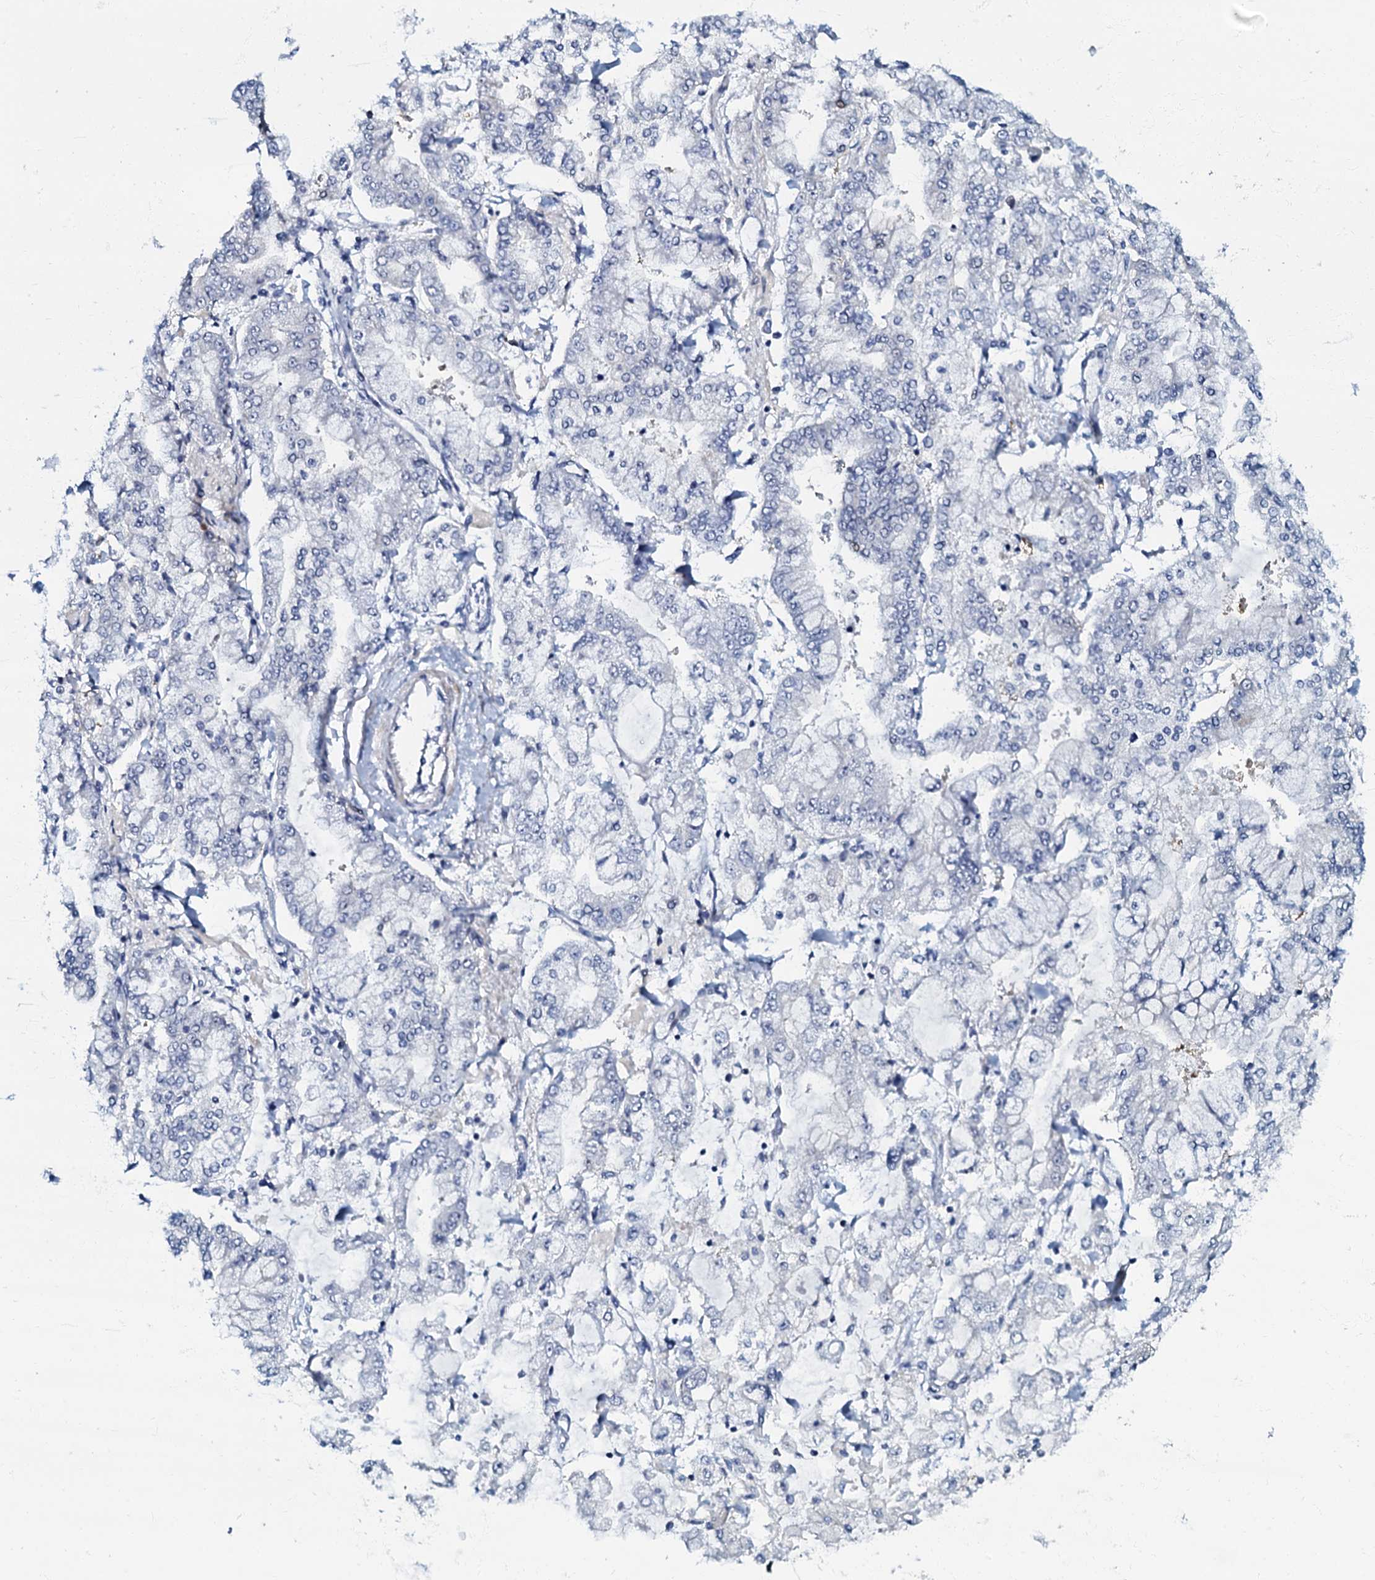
{"staining": {"intensity": "negative", "quantity": "none", "location": "none"}, "tissue": "stomach cancer", "cell_type": "Tumor cells", "image_type": "cancer", "snomed": [{"axis": "morphology", "description": "Normal tissue, NOS"}, {"axis": "morphology", "description": "Adenocarcinoma, NOS"}, {"axis": "topography", "description": "Stomach, upper"}, {"axis": "topography", "description": "Stomach"}], "caption": "Human adenocarcinoma (stomach) stained for a protein using immunohistochemistry (IHC) exhibits no positivity in tumor cells.", "gene": "MFSD5", "patient": {"sex": "male", "age": 76}}